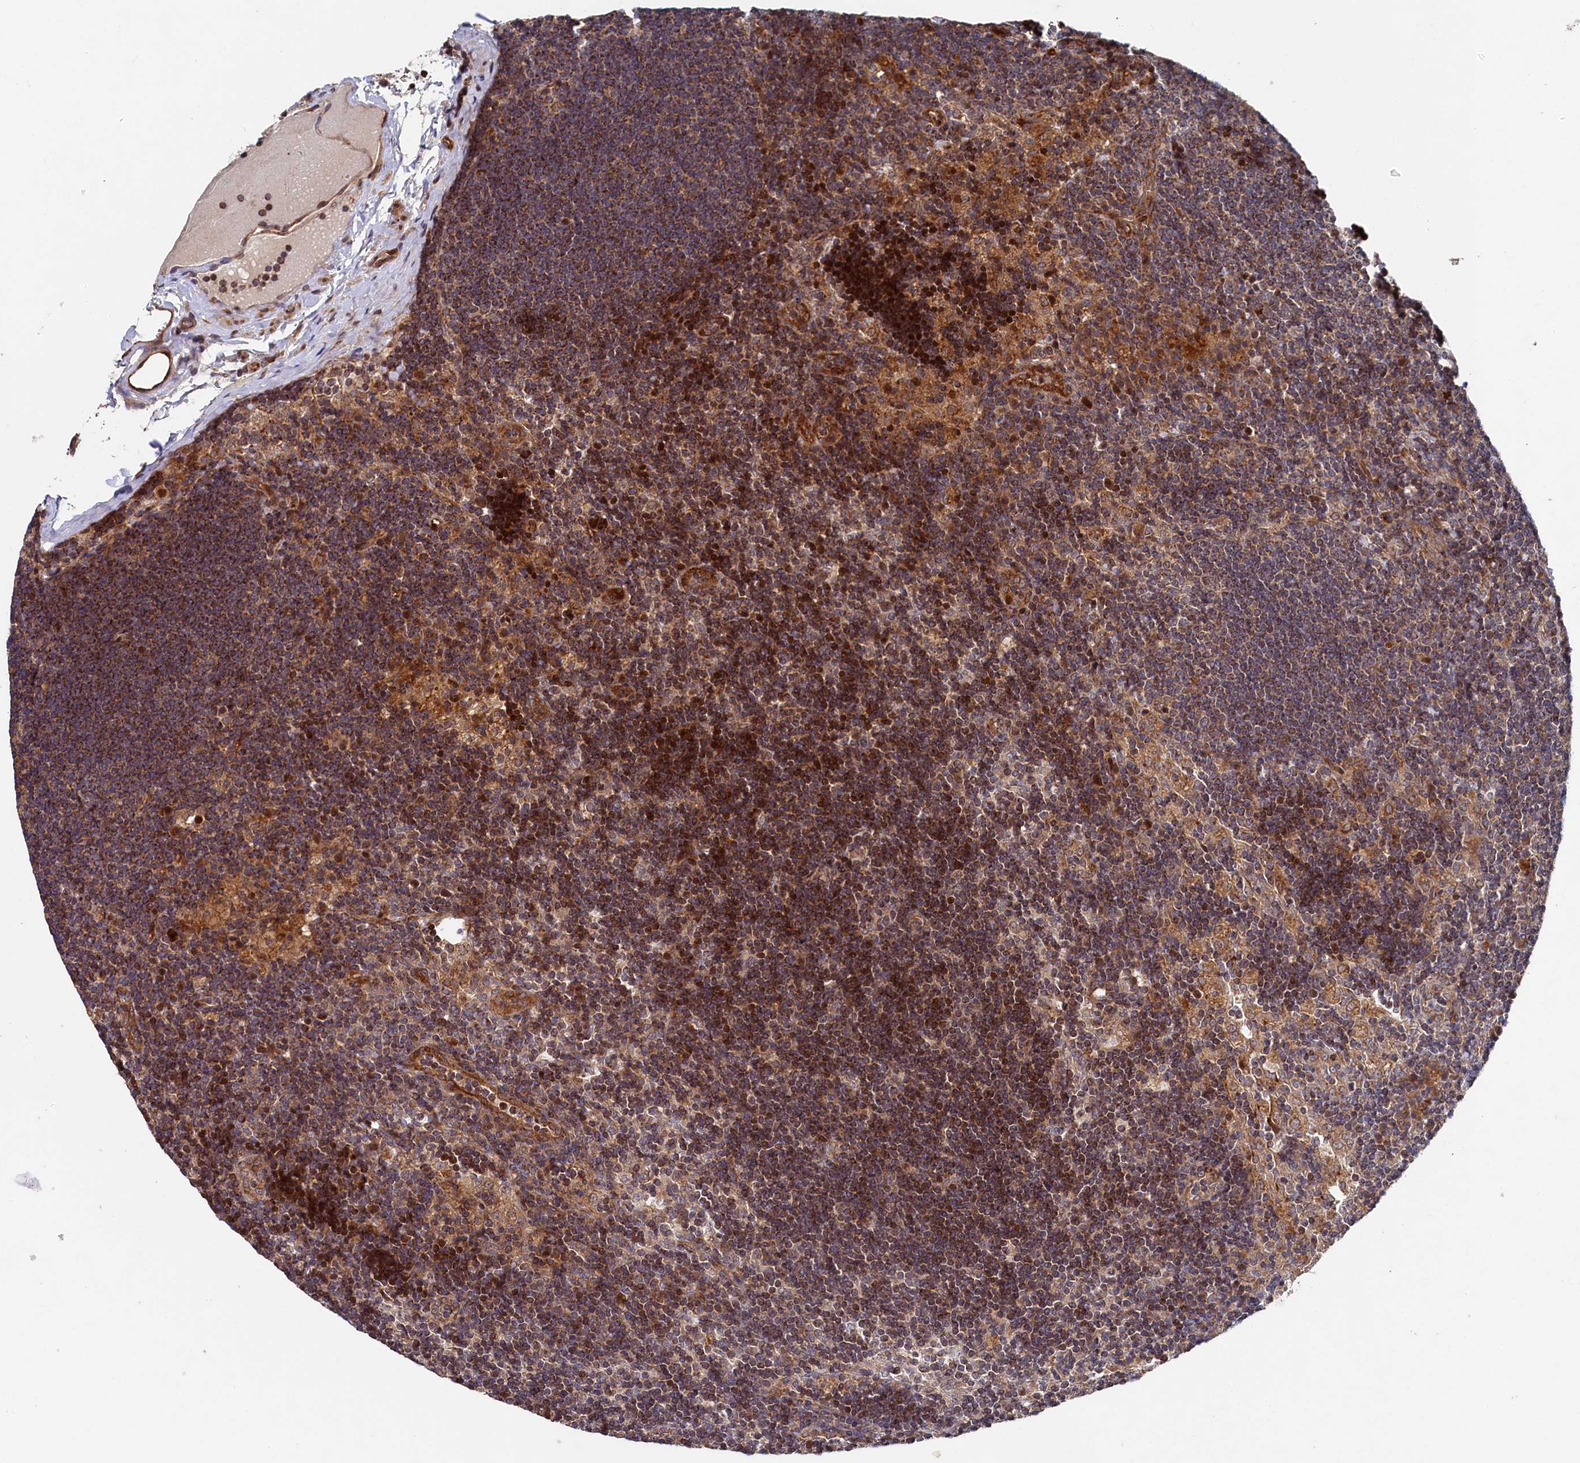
{"staining": {"intensity": "moderate", "quantity": "<25%", "location": "cytoplasmic/membranous"}, "tissue": "lymph node", "cell_type": "Germinal center cells", "image_type": "normal", "snomed": [{"axis": "morphology", "description": "Normal tissue, NOS"}, {"axis": "topography", "description": "Lymph node"}], "caption": "Immunohistochemical staining of unremarkable human lymph node displays <25% levels of moderate cytoplasmic/membranous protein positivity in approximately <25% of germinal center cells. The staining is performed using DAB brown chromogen to label protein expression. The nuclei are counter-stained blue using hematoxylin.", "gene": "SUPV3L1", "patient": {"sex": "male", "age": 24}}